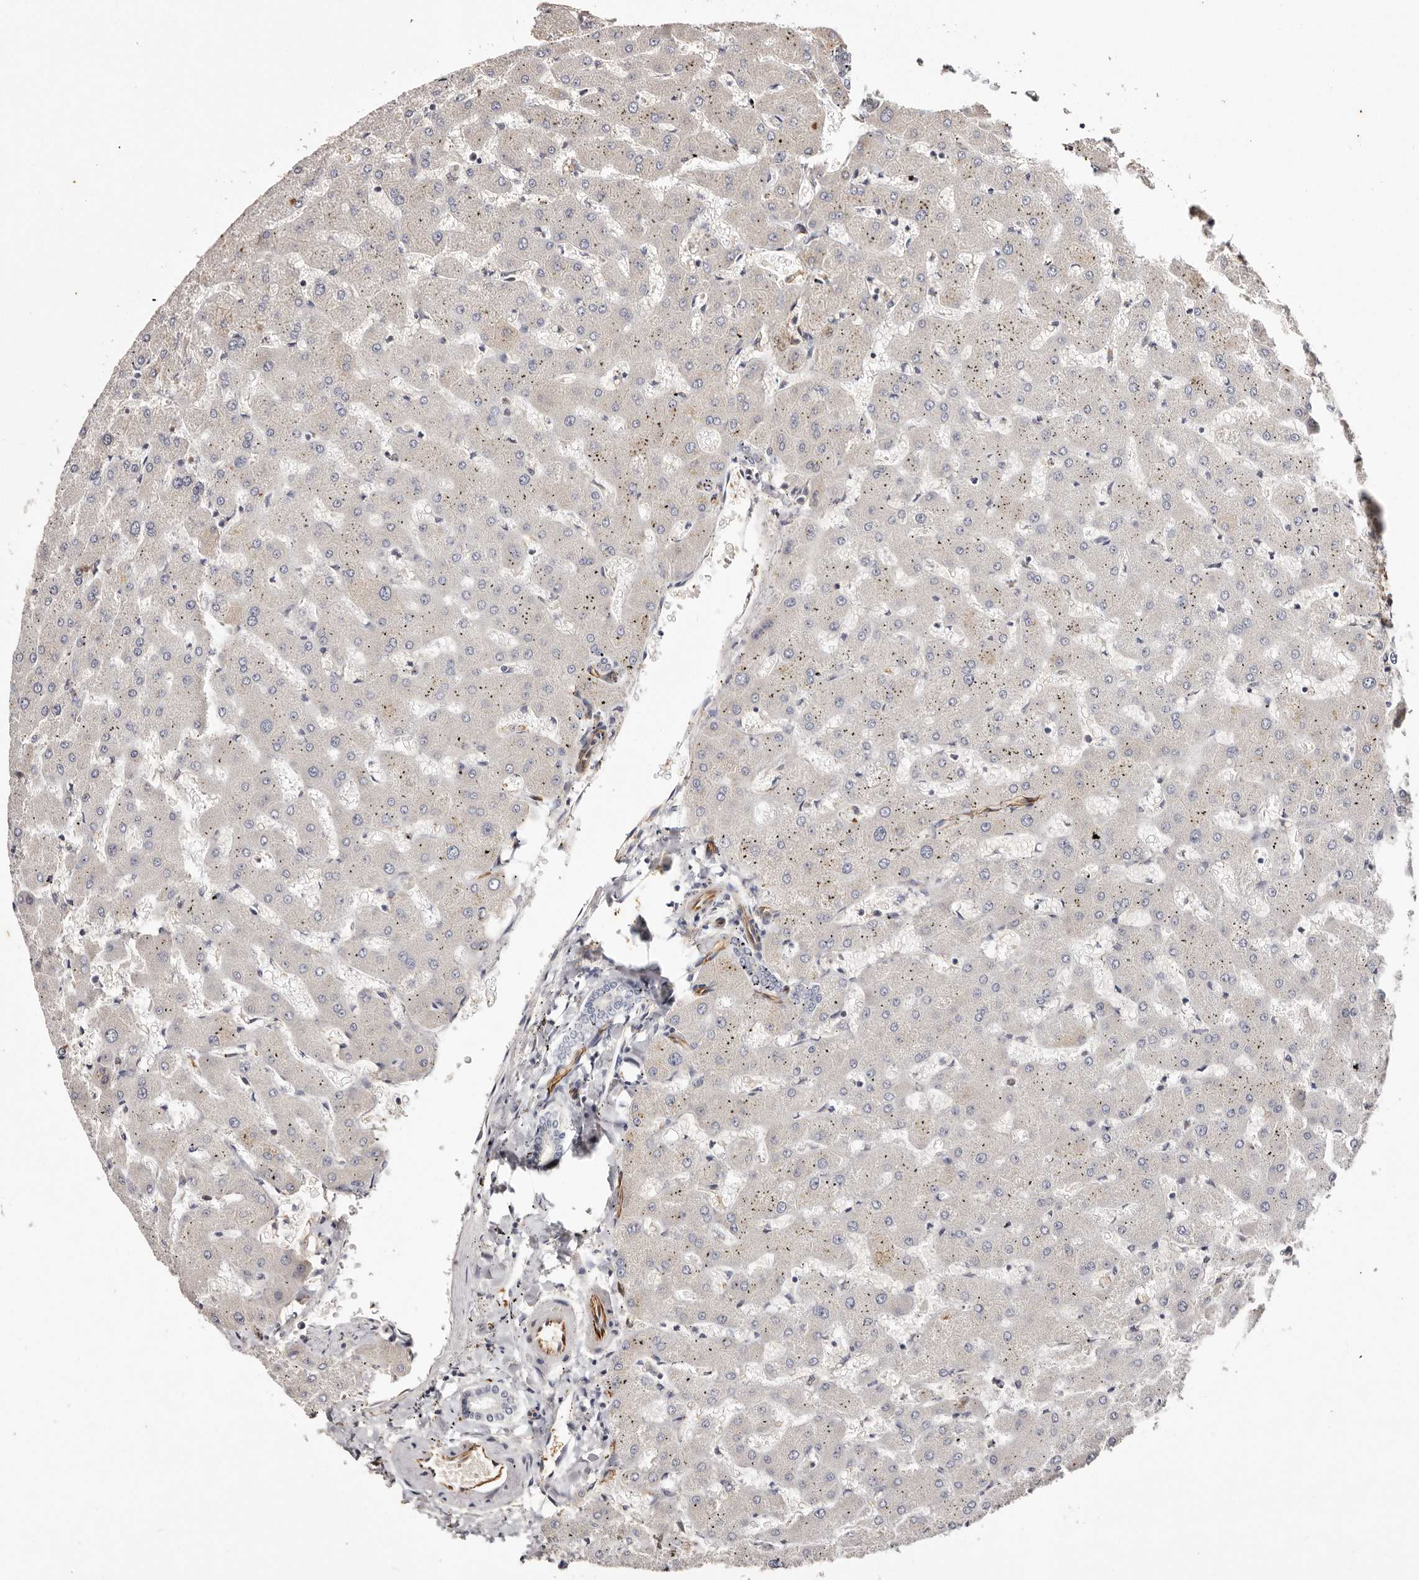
{"staining": {"intensity": "negative", "quantity": "none", "location": "none"}, "tissue": "liver", "cell_type": "Cholangiocytes", "image_type": "normal", "snomed": [{"axis": "morphology", "description": "Normal tissue, NOS"}, {"axis": "topography", "description": "Liver"}], "caption": "Immunohistochemistry of benign human liver exhibits no positivity in cholangiocytes.", "gene": "ZNF557", "patient": {"sex": "female", "age": 63}}